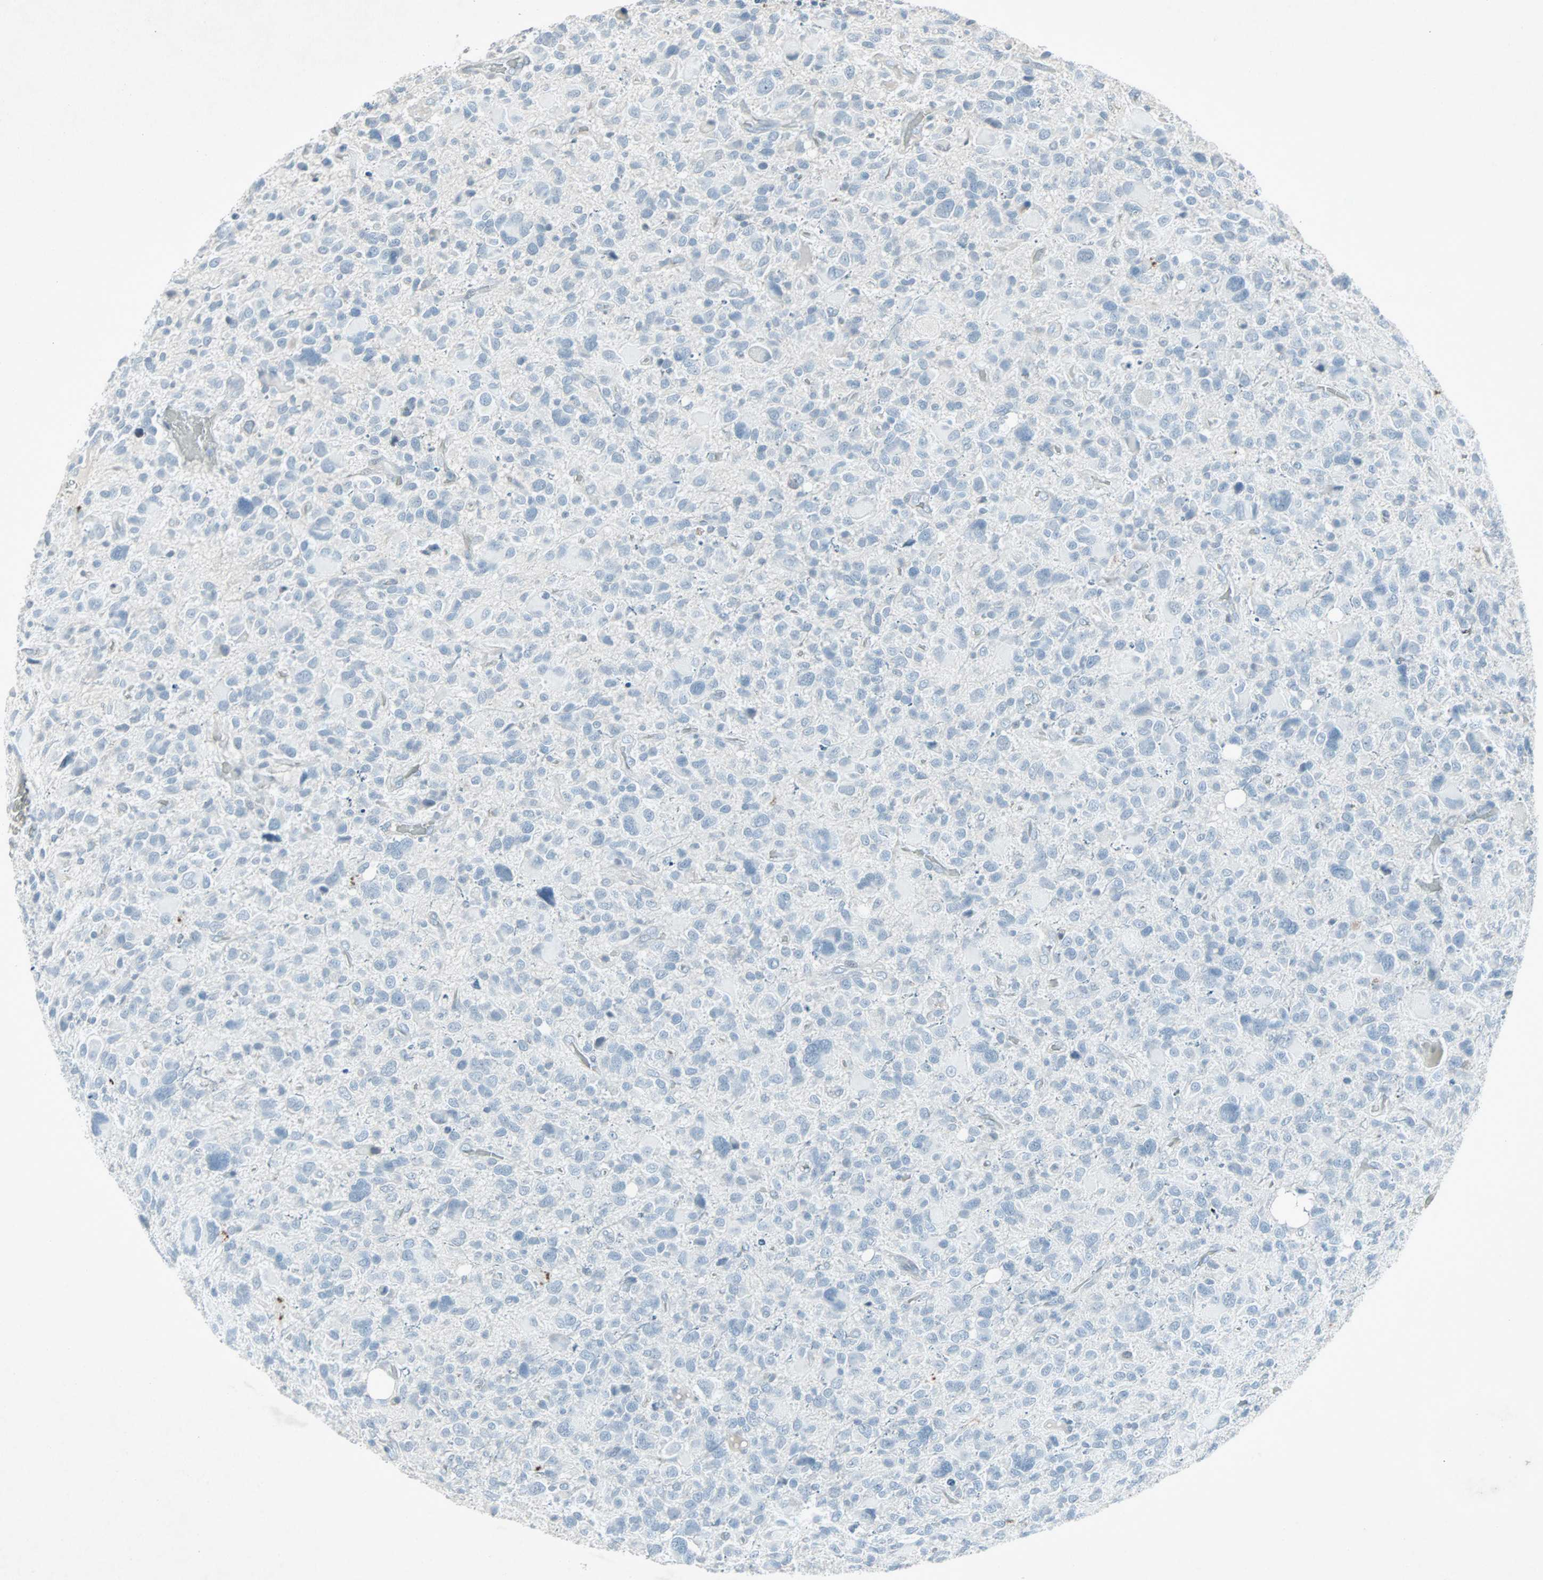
{"staining": {"intensity": "negative", "quantity": "none", "location": "none"}, "tissue": "glioma", "cell_type": "Tumor cells", "image_type": "cancer", "snomed": [{"axis": "morphology", "description": "Glioma, malignant, High grade"}, {"axis": "topography", "description": "Brain"}], "caption": "Tumor cells are negative for brown protein staining in glioma.", "gene": "LANCL3", "patient": {"sex": "male", "age": 48}}